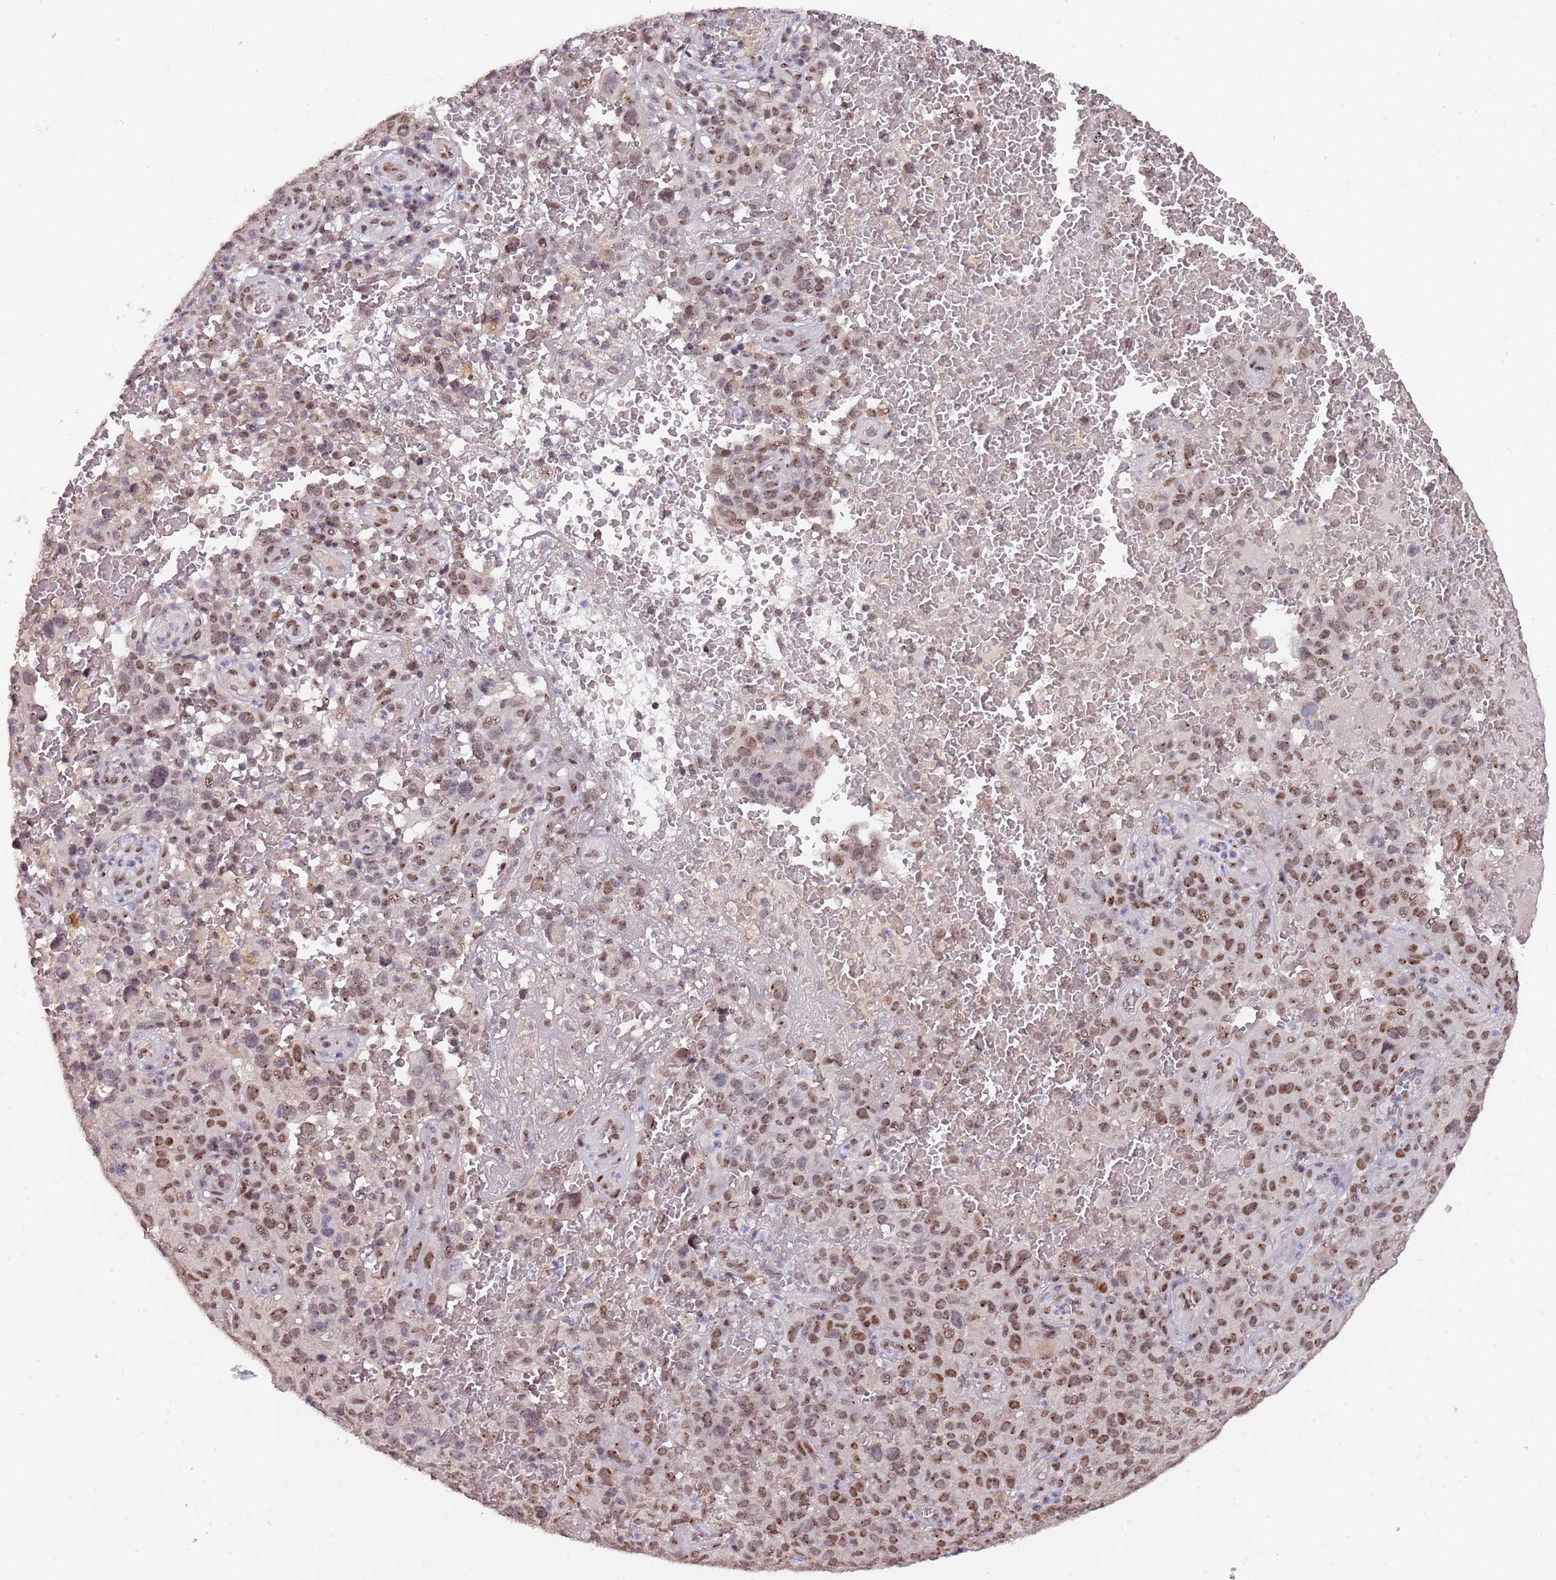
{"staining": {"intensity": "moderate", "quantity": ">75%", "location": "nuclear"}, "tissue": "melanoma", "cell_type": "Tumor cells", "image_type": "cancer", "snomed": [{"axis": "morphology", "description": "Malignant melanoma, NOS"}, {"axis": "topography", "description": "Skin"}], "caption": "This photomicrograph demonstrates immunohistochemistry (IHC) staining of human malignant melanoma, with medium moderate nuclear expression in about >75% of tumor cells.", "gene": "CIZ1", "patient": {"sex": "female", "age": 82}}